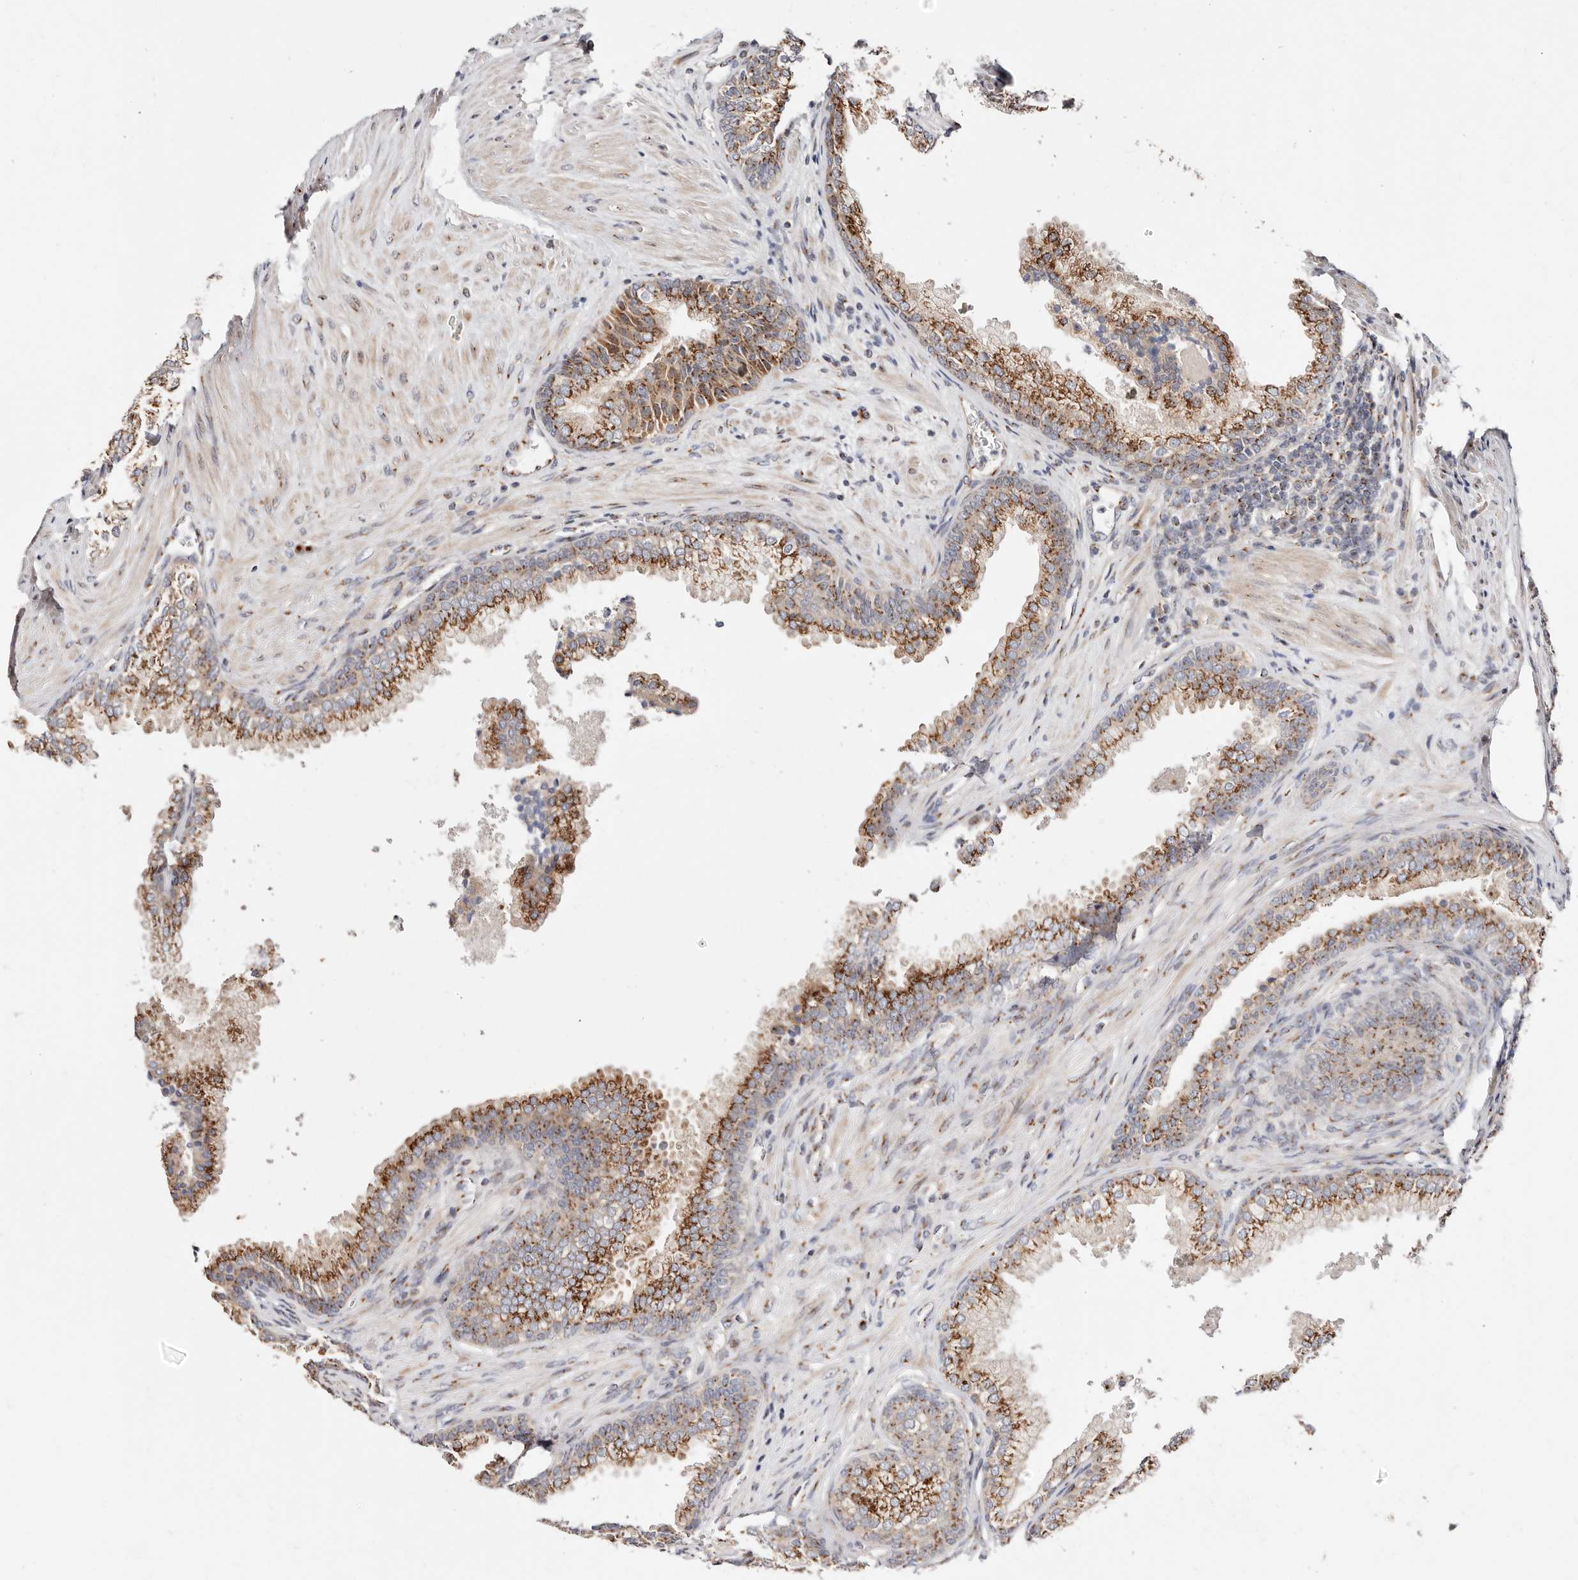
{"staining": {"intensity": "strong", "quantity": ">75%", "location": "cytoplasmic/membranous"}, "tissue": "prostate", "cell_type": "Glandular cells", "image_type": "normal", "snomed": [{"axis": "morphology", "description": "Normal tissue, NOS"}, {"axis": "topography", "description": "Prostate"}], "caption": "Brown immunohistochemical staining in benign human prostate shows strong cytoplasmic/membranous staining in about >75% of glandular cells.", "gene": "MAPK6", "patient": {"sex": "male", "age": 76}}